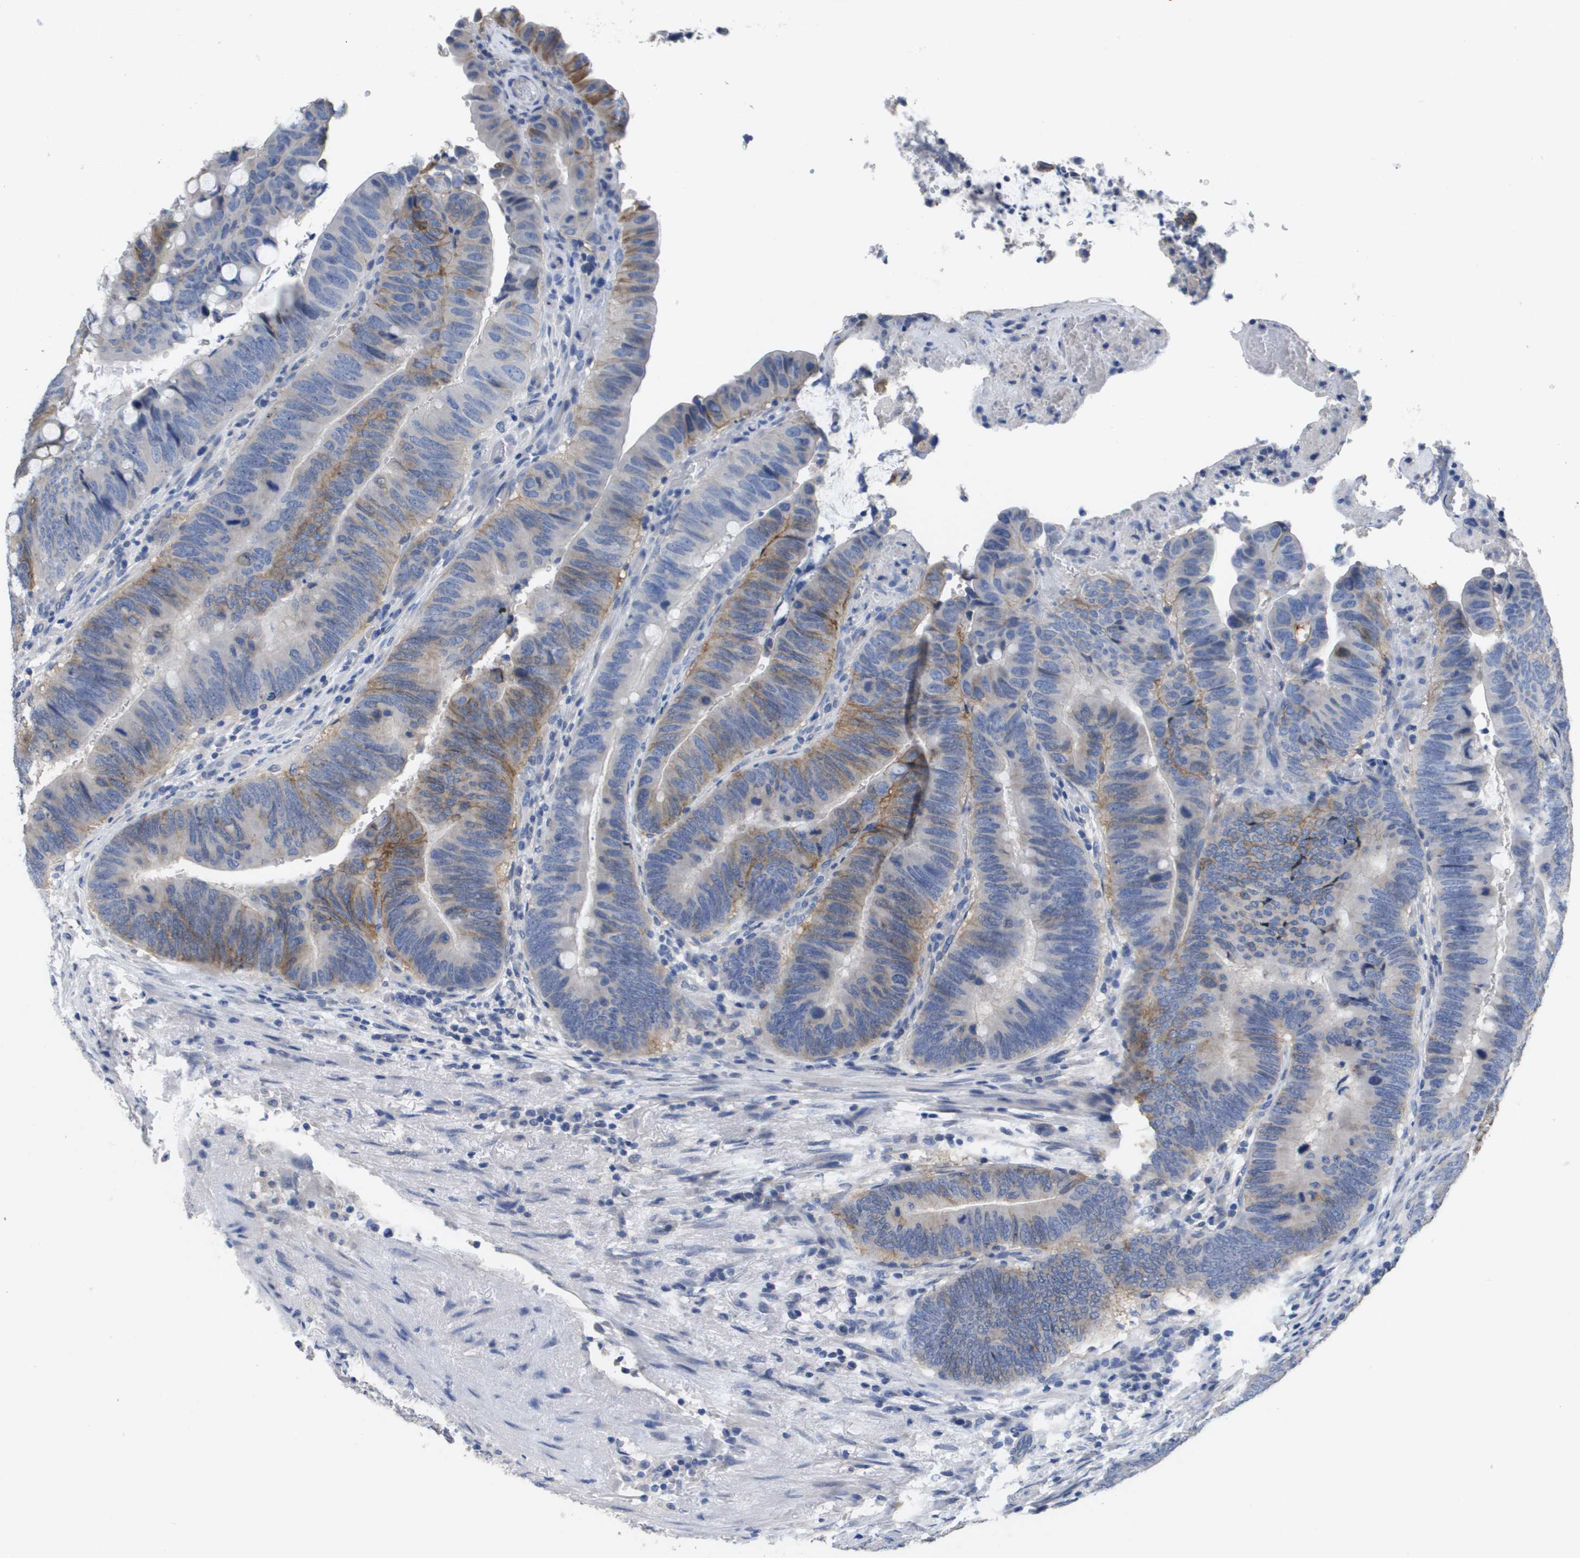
{"staining": {"intensity": "moderate", "quantity": "<25%", "location": "cytoplasmic/membranous"}, "tissue": "colorectal cancer", "cell_type": "Tumor cells", "image_type": "cancer", "snomed": [{"axis": "morphology", "description": "Normal tissue, NOS"}, {"axis": "morphology", "description": "Adenocarcinoma, NOS"}, {"axis": "topography", "description": "Rectum"}, {"axis": "topography", "description": "Peripheral nerve tissue"}], "caption": "This image exhibits colorectal cancer stained with immunohistochemistry (IHC) to label a protein in brown. The cytoplasmic/membranous of tumor cells show moderate positivity for the protein. Nuclei are counter-stained blue.", "gene": "CA9", "patient": {"sex": "male", "age": 92}}